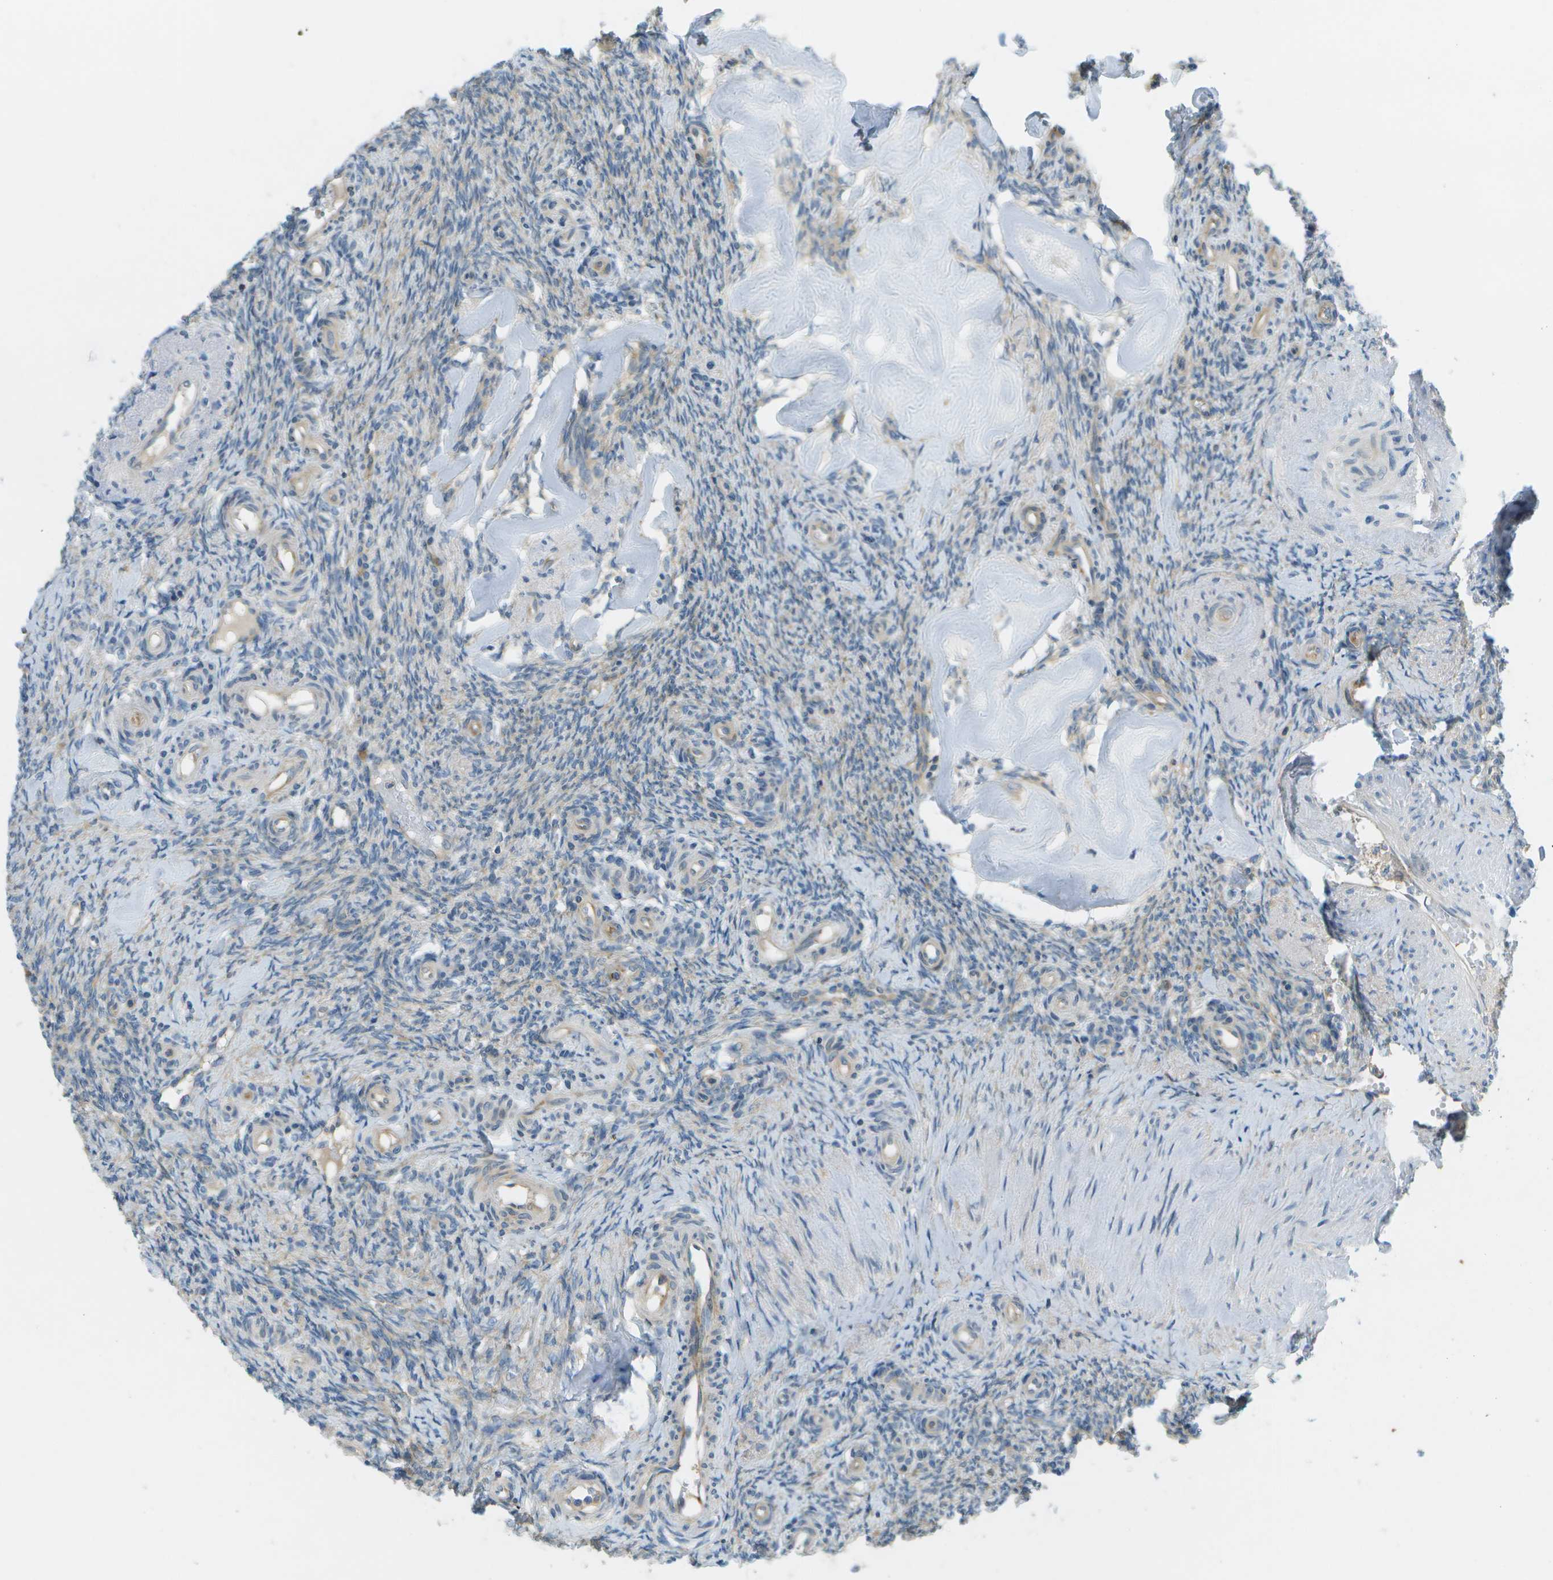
{"staining": {"intensity": "weak", "quantity": "25%-75%", "location": "cytoplasmic/membranous"}, "tissue": "ovary", "cell_type": "Ovarian stroma cells", "image_type": "normal", "snomed": [{"axis": "morphology", "description": "Normal tissue, NOS"}, {"axis": "topography", "description": "Ovary"}], "caption": "DAB immunohistochemical staining of unremarkable human ovary demonstrates weak cytoplasmic/membranous protein positivity in approximately 25%-75% of ovarian stroma cells. The staining was performed using DAB to visualize the protein expression in brown, while the nuclei were stained in blue with hematoxylin (Magnification: 20x).", "gene": "WNK2", "patient": {"sex": "female", "age": 41}}